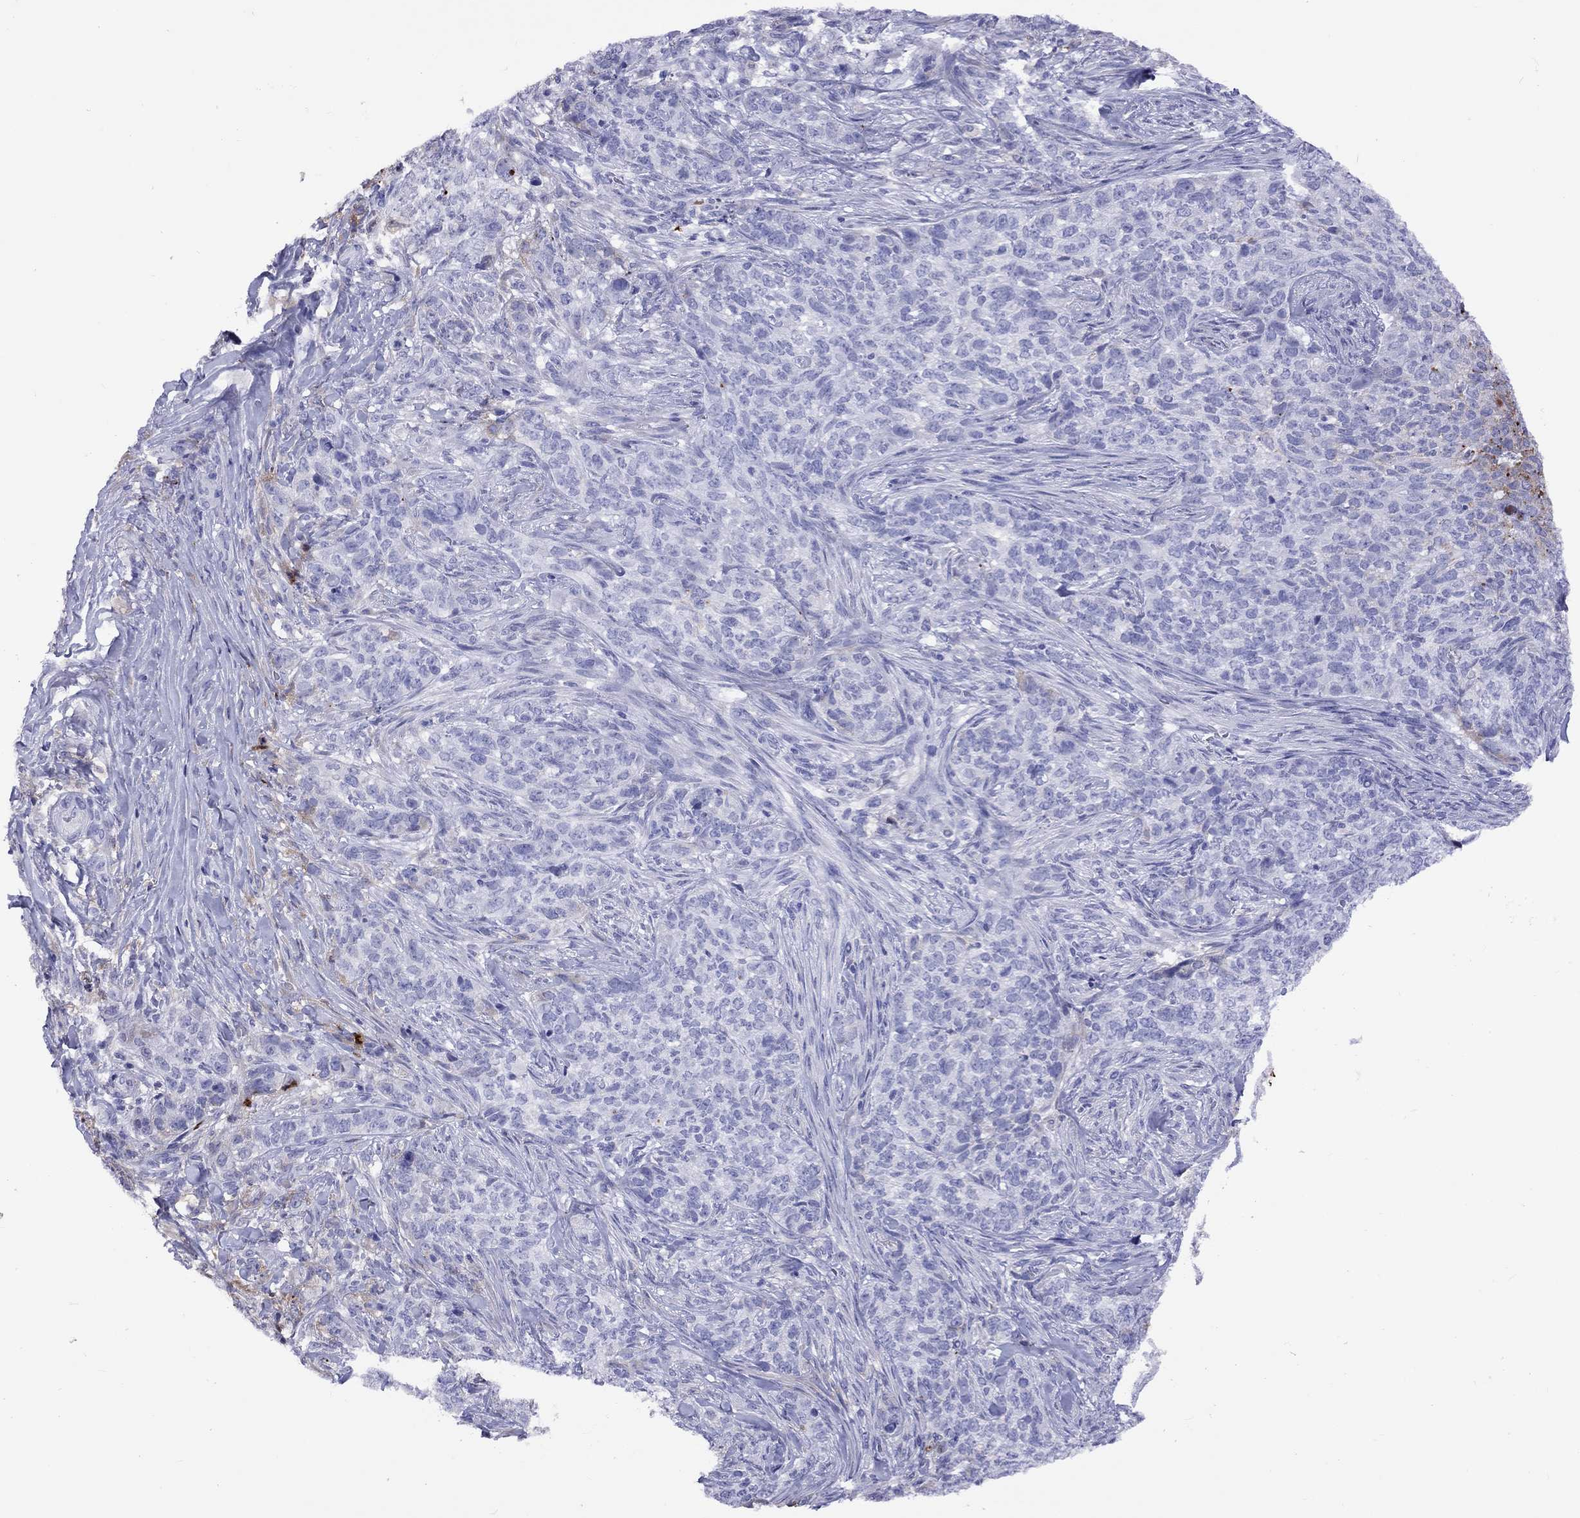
{"staining": {"intensity": "negative", "quantity": "none", "location": "none"}, "tissue": "skin cancer", "cell_type": "Tumor cells", "image_type": "cancer", "snomed": [{"axis": "morphology", "description": "Basal cell carcinoma"}, {"axis": "topography", "description": "Skin"}], "caption": "IHC image of skin basal cell carcinoma stained for a protein (brown), which displays no positivity in tumor cells.", "gene": "SERPINA3", "patient": {"sex": "female", "age": 69}}